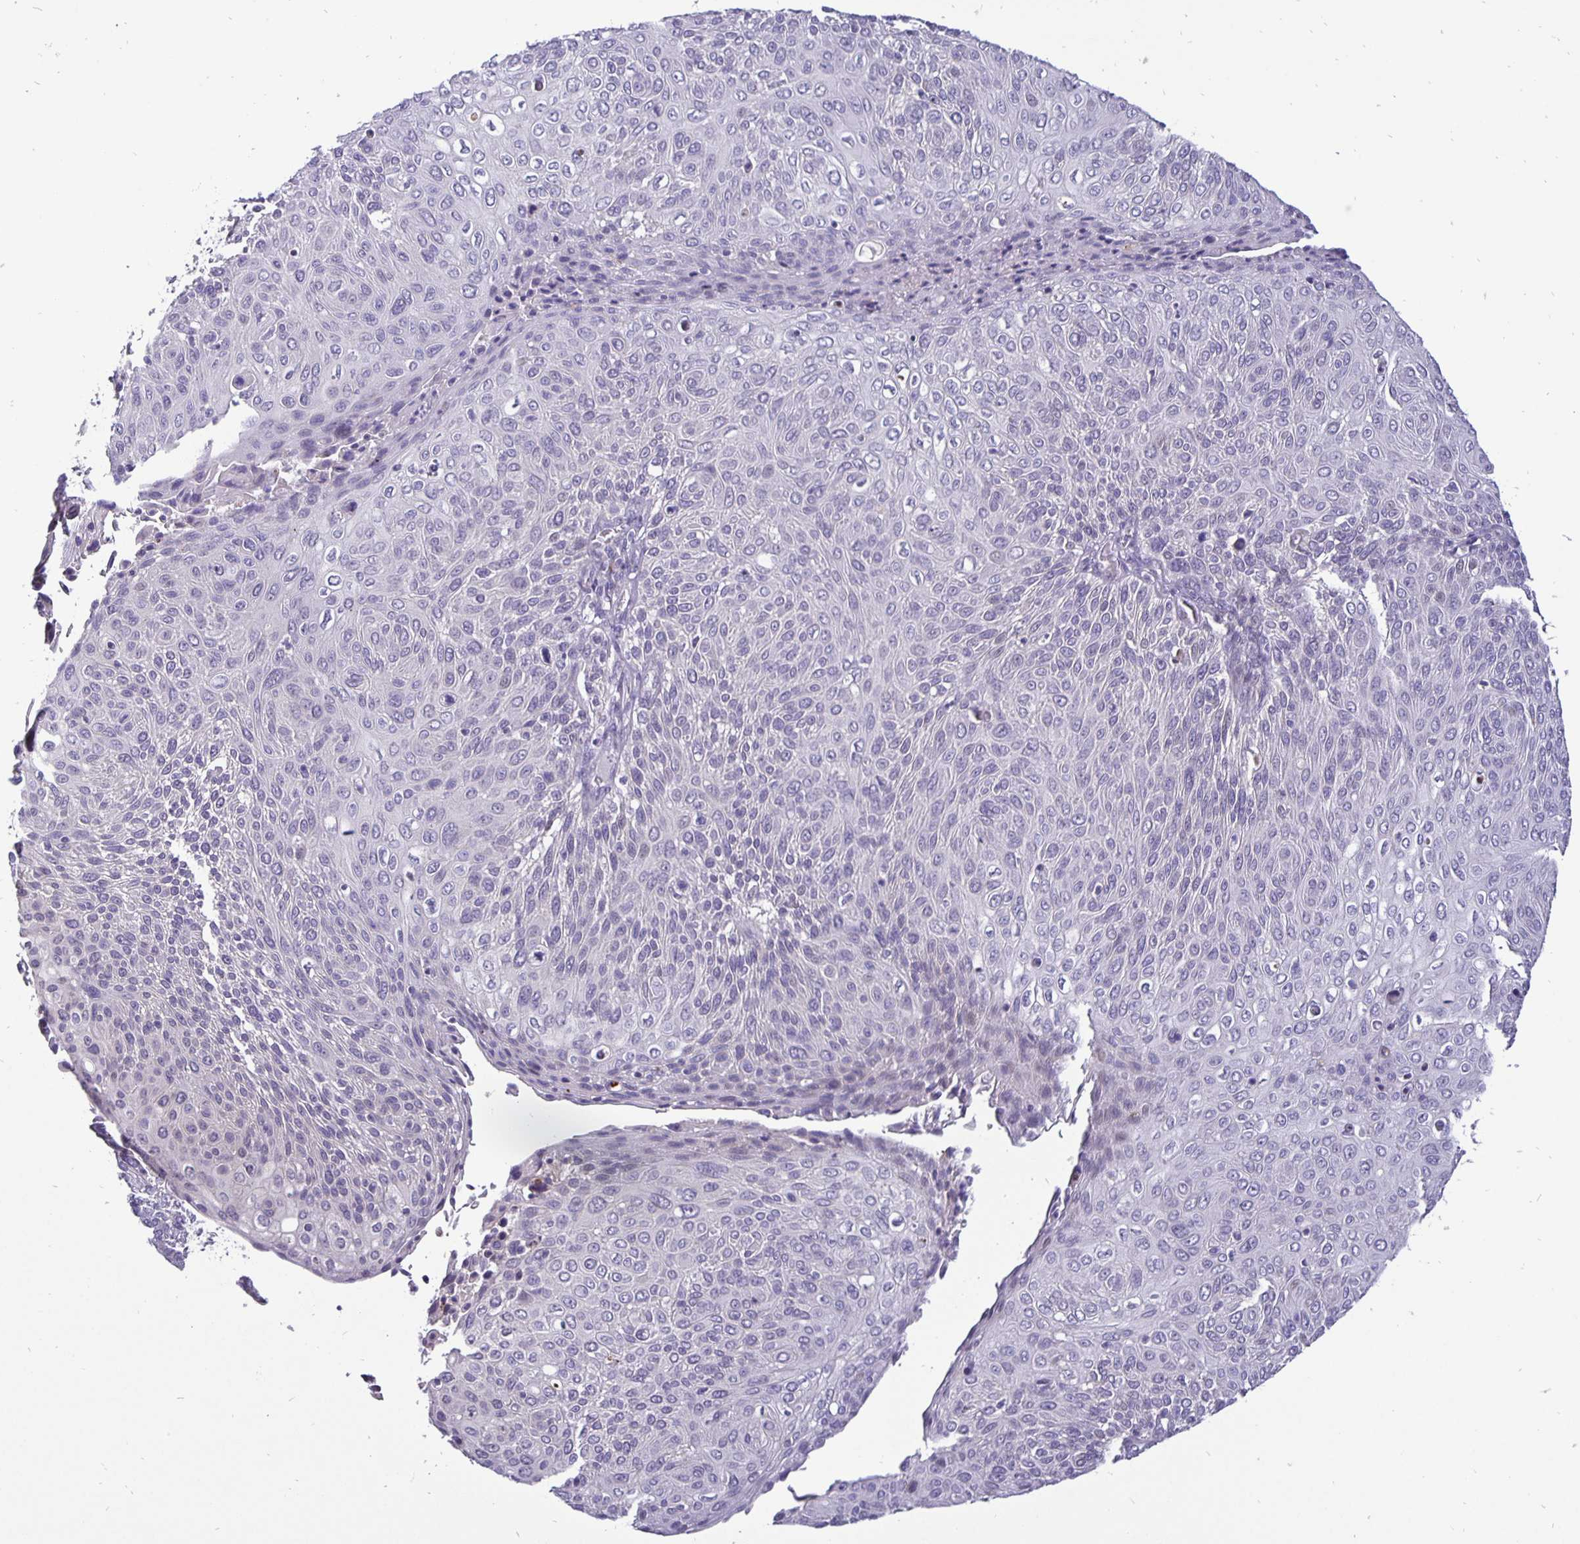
{"staining": {"intensity": "negative", "quantity": "none", "location": "none"}, "tissue": "cervical cancer", "cell_type": "Tumor cells", "image_type": "cancer", "snomed": [{"axis": "morphology", "description": "Squamous cell carcinoma, NOS"}, {"axis": "topography", "description": "Cervix"}], "caption": "DAB (3,3'-diaminobenzidine) immunohistochemical staining of human cervical cancer (squamous cell carcinoma) exhibits no significant expression in tumor cells. The staining is performed using DAB brown chromogen with nuclei counter-stained in using hematoxylin.", "gene": "ERBB2", "patient": {"sex": "female", "age": 31}}